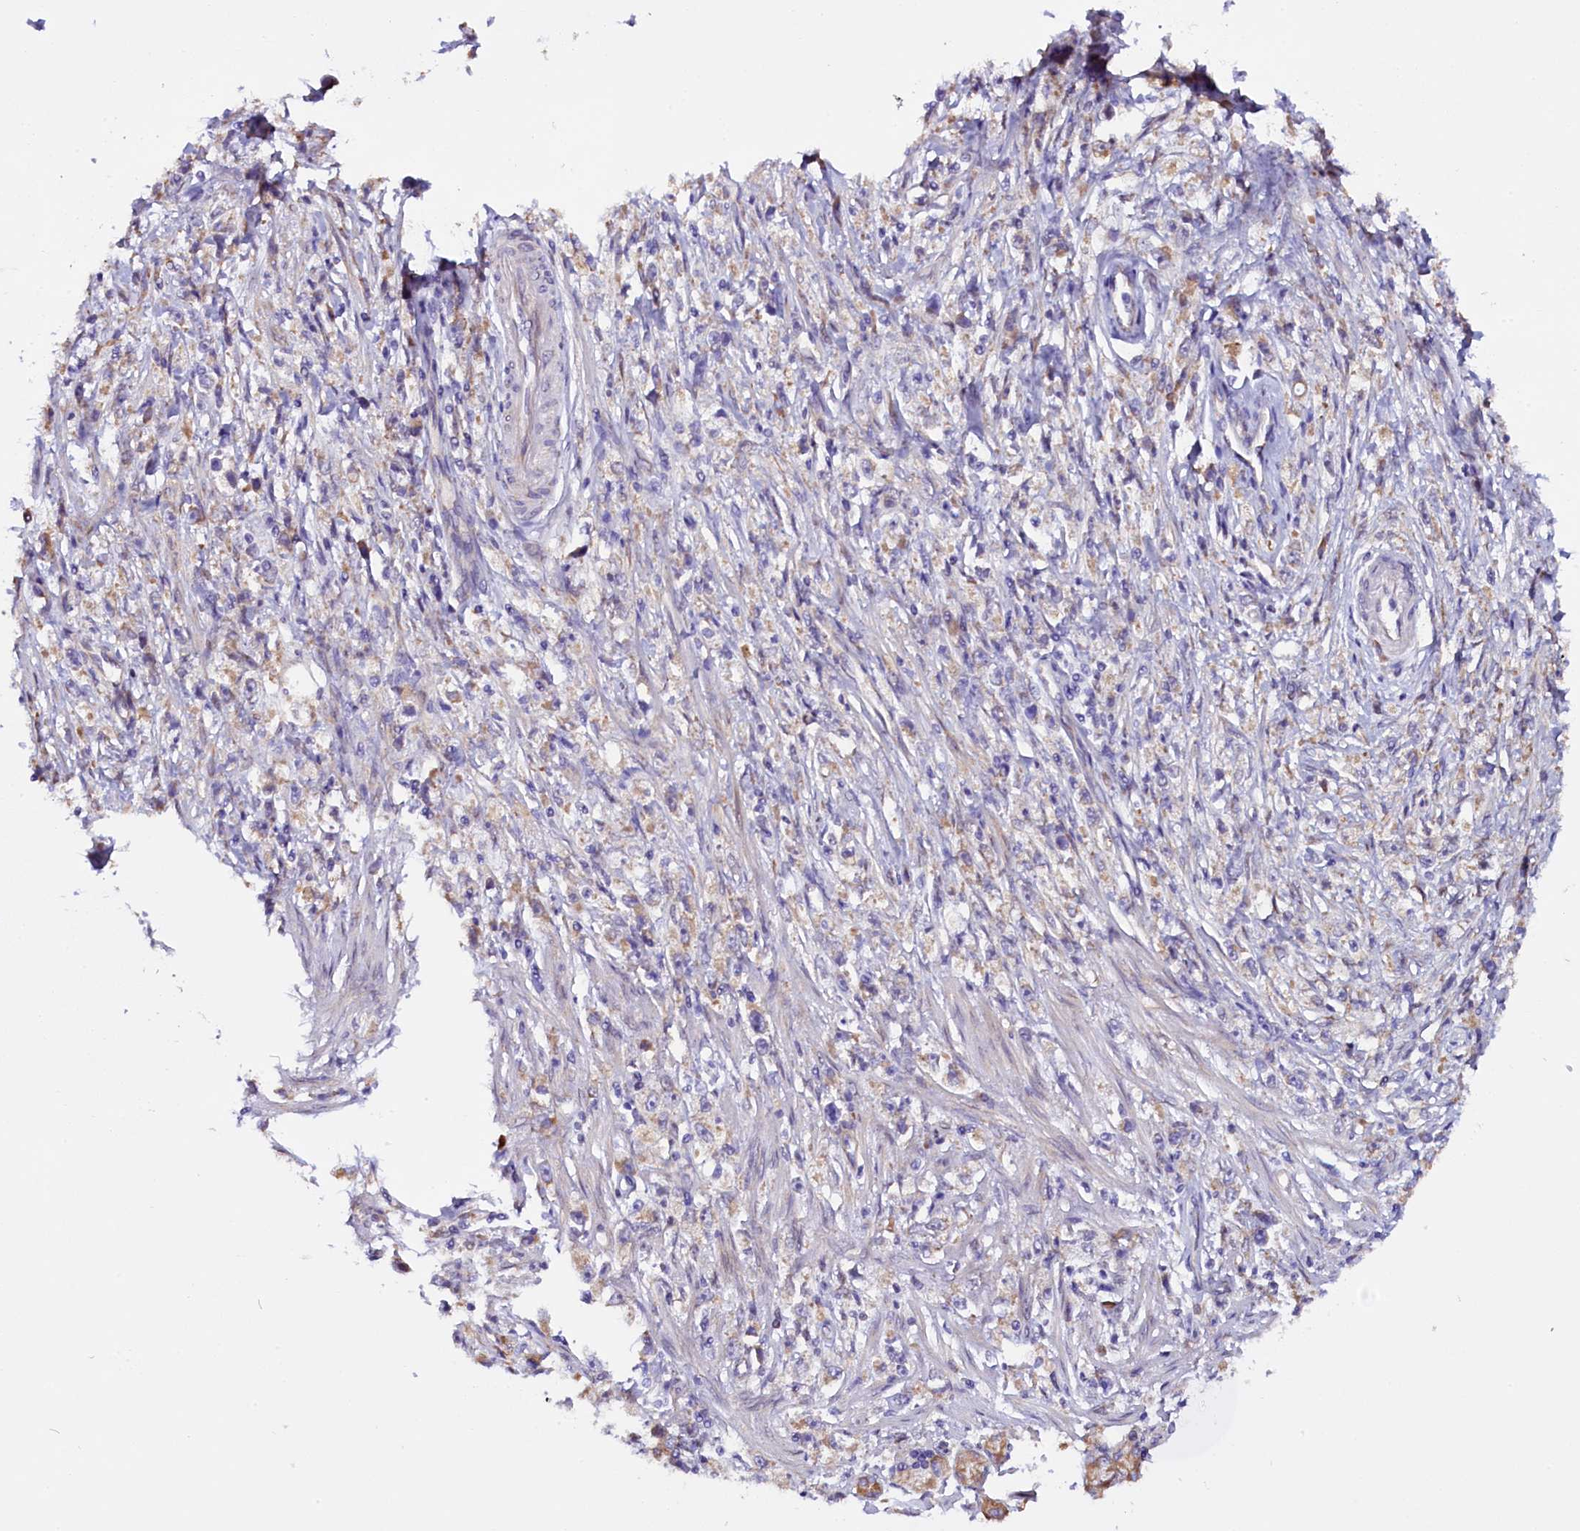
{"staining": {"intensity": "negative", "quantity": "none", "location": "none"}, "tissue": "stomach cancer", "cell_type": "Tumor cells", "image_type": "cancer", "snomed": [{"axis": "morphology", "description": "Adenocarcinoma, NOS"}, {"axis": "topography", "description": "Stomach"}], "caption": "IHC photomicrograph of stomach adenocarcinoma stained for a protein (brown), which reveals no positivity in tumor cells. (DAB (3,3'-diaminobenzidine) immunohistochemistry (IHC), high magnification).", "gene": "UACA", "patient": {"sex": "female", "age": 59}}